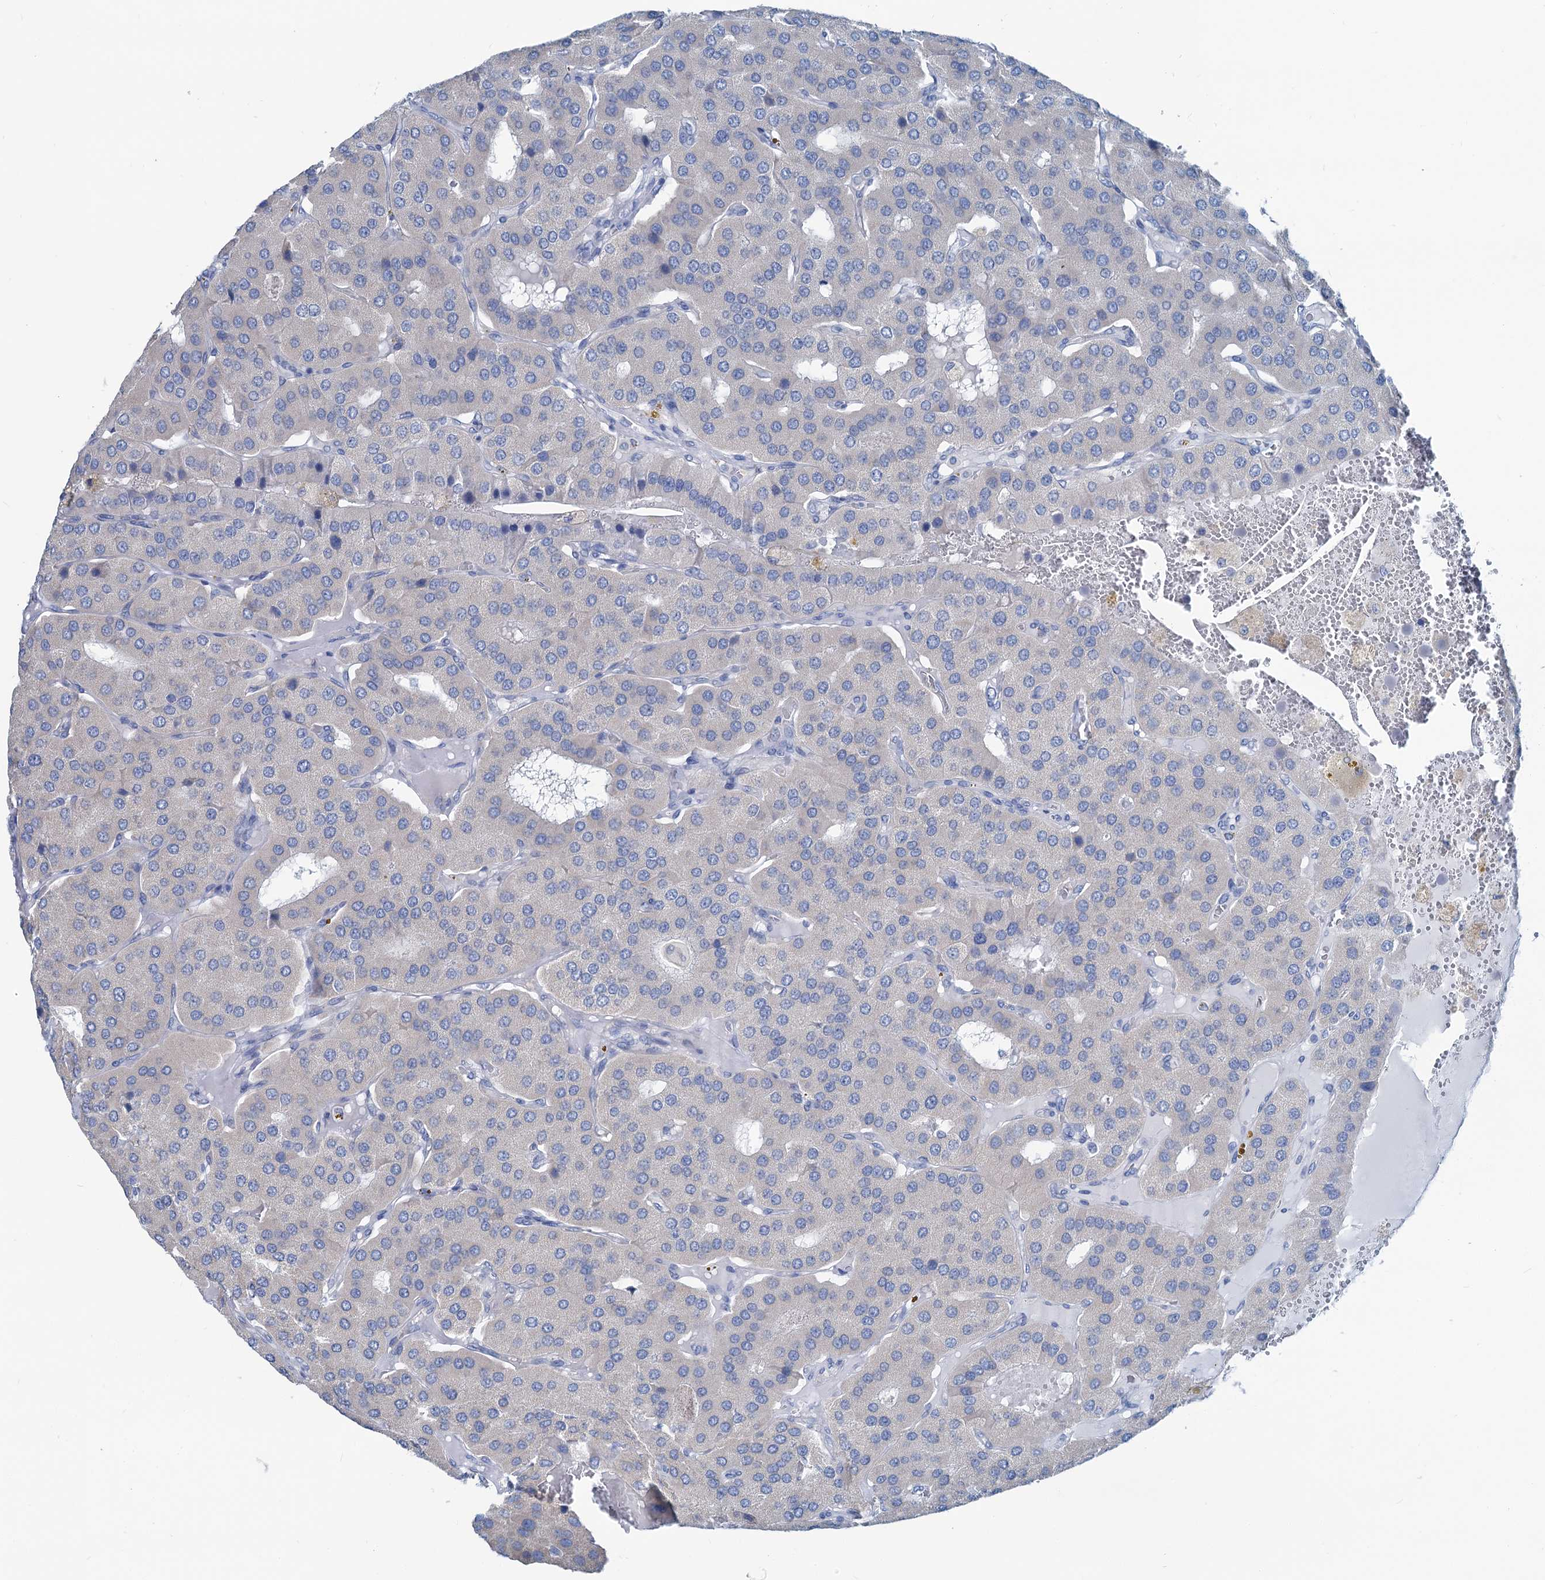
{"staining": {"intensity": "negative", "quantity": "none", "location": "none"}, "tissue": "parathyroid gland", "cell_type": "Glandular cells", "image_type": "normal", "snomed": [{"axis": "morphology", "description": "Normal tissue, NOS"}, {"axis": "morphology", "description": "Adenoma, NOS"}, {"axis": "topography", "description": "Parathyroid gland"}], "caption": "The image shows no significant expression in glandular cells of parathyroid gland. The staining was performed using DAB (3,3'-diaminobenzidine) to visualize the protein expression in brown, while the nuclei were stained in blue with hematoxylin (Magnification: 20x).", "gene": "SLC1A3", "patient": {"sex": "female", "age": 86}}